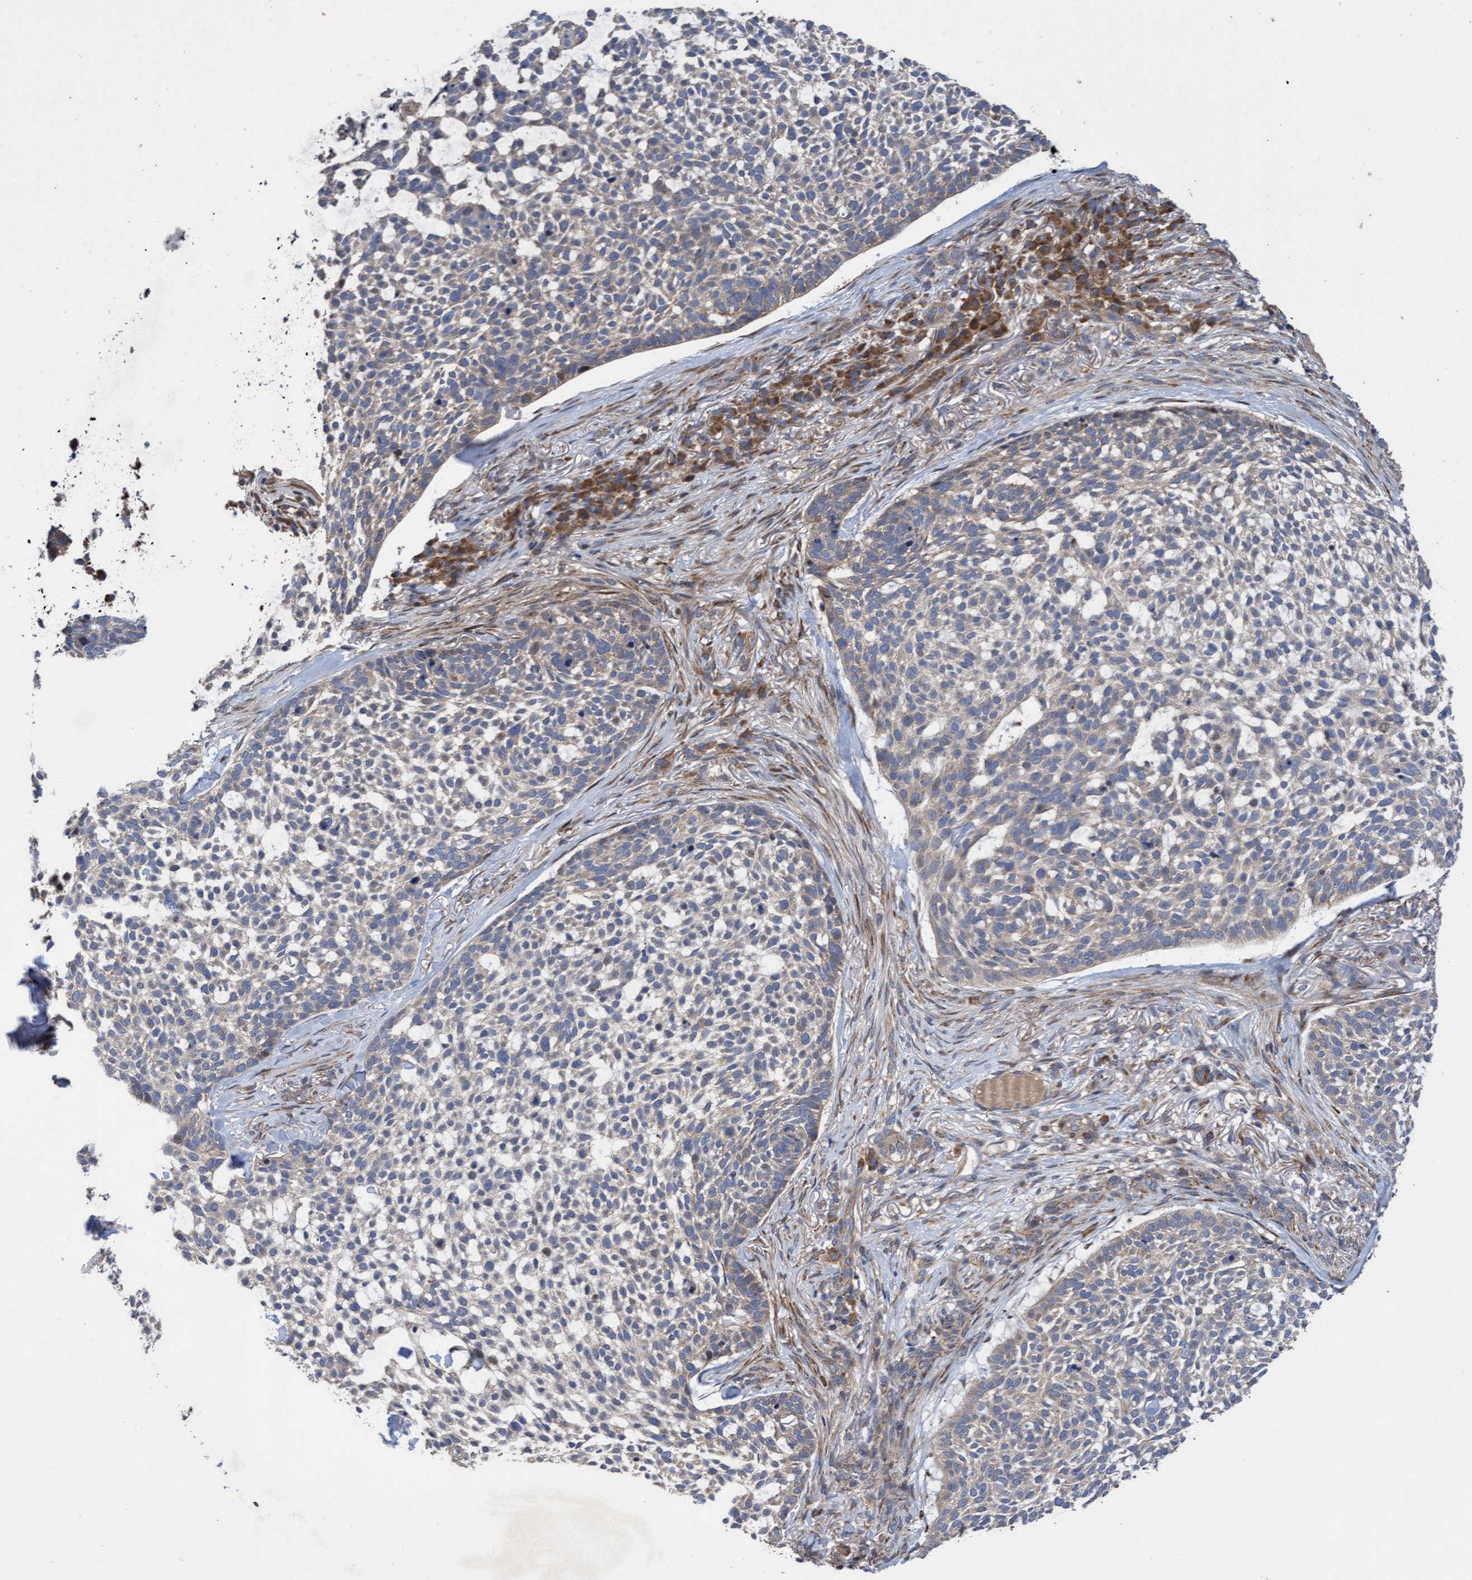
{"staining": {"intensity": "weak", "quantity": "<25%", "location": "cytoplasmic/membranous"}, "tissue": "skin cancer", "cell_type": "Tumor cells", "image_type": "cancer", "snomed": [{"axis": "morphology", "description": "Basal cell carcinoma"}, {"axis": "topography", "description": "Skin"}], "caption": "This photomicrograph is of skin cancer (basal cell carcinoma) stained with immunohistochemistry to label a protein in brown with the nuclei are counter-stained blue. There is no staining in tumor cells. (Brightfield microscopy of DAB immunohistochemistry (IHC) at high magnification).", "gene": "ELP5", "patient": {"sex": "female", "age": 64}}